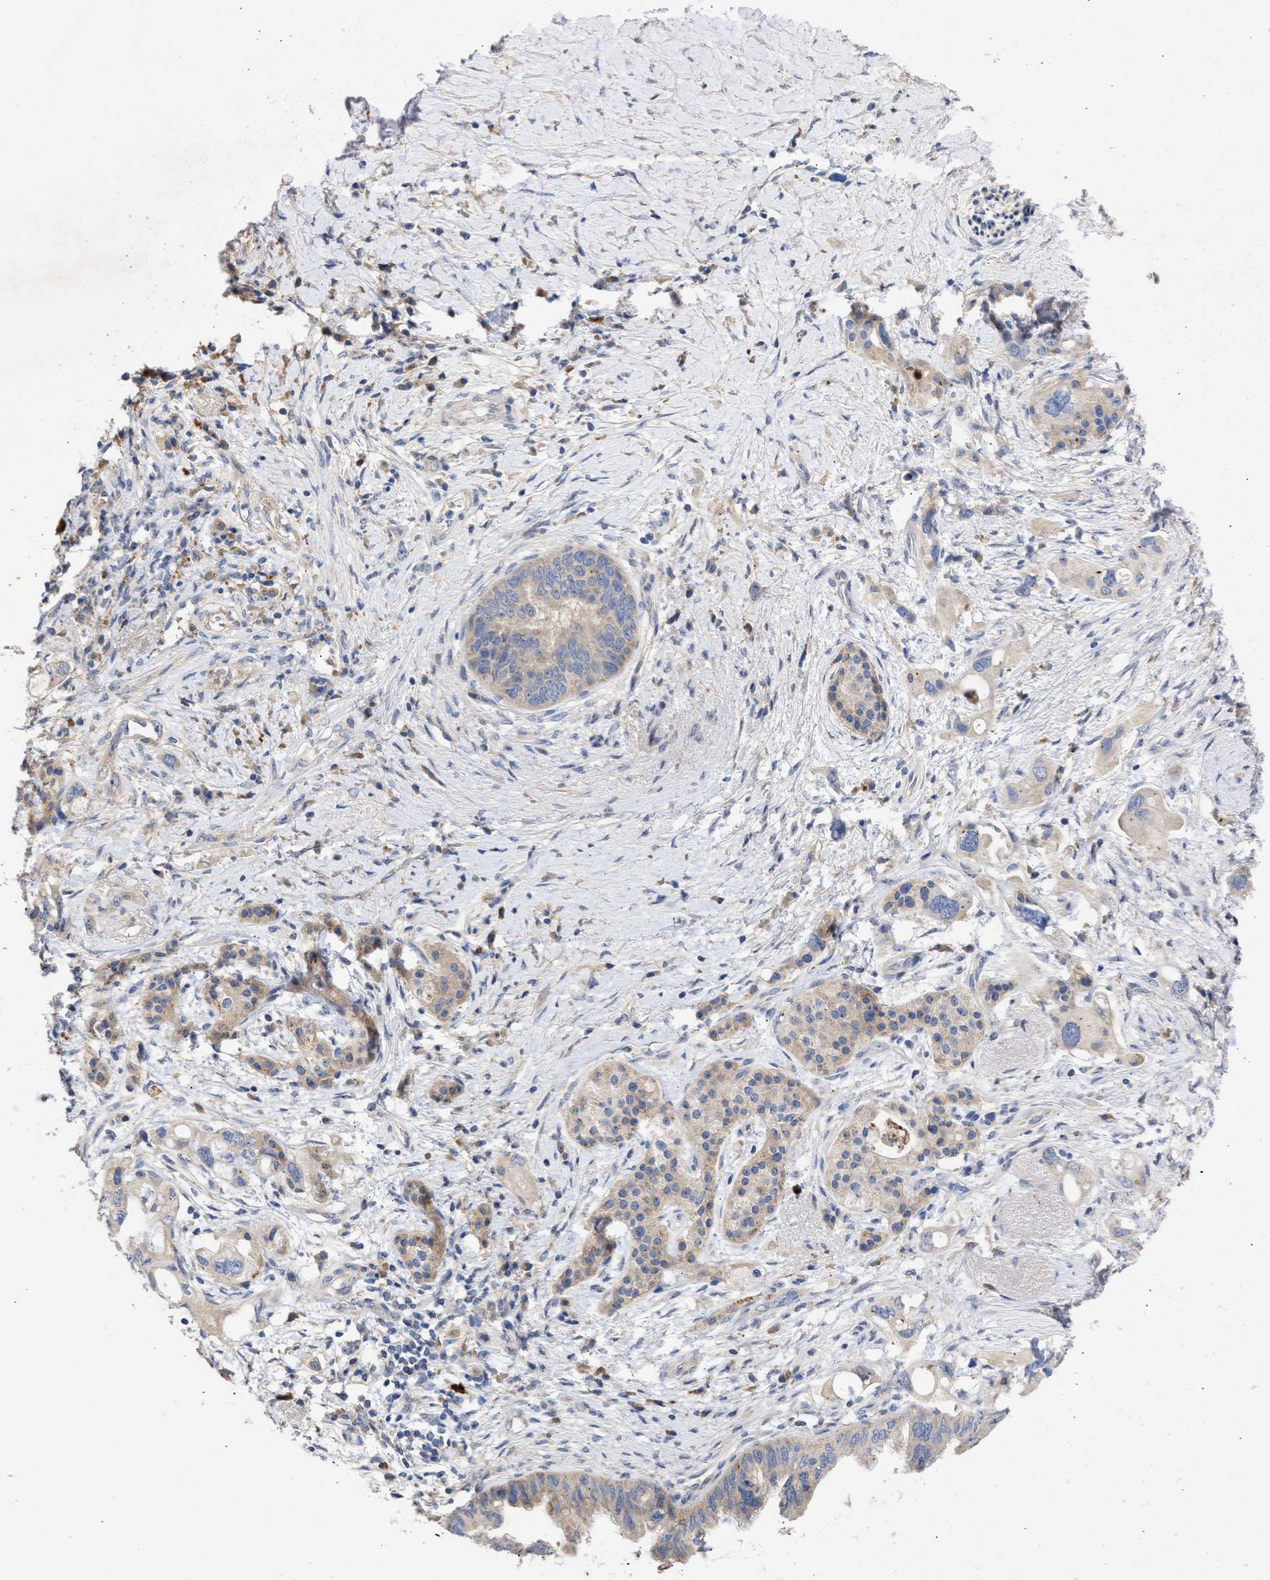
{"staining": {"intensity": "weak", "quantity": "<25%", "location": "cytoplasmic/membranous"}, "tissue": "pancreatic cancer", "cell_type": "Tumor cells", "image_type": "cancer", "snomed": [{"axis": "morphology", "description": "Adenocarcinoma, NOS"}, {"axis": "topography", "description": "Pancreas"}], "caption": "High magnification brightfield microscopy of pancreatic adenocarcinoma stained with DAB (3,3'-diaminobenzidine) (brown) and counterstained with hematoxylin (blue): tumor cells show no significant positivity.", "gene": "ARHGEF4", "patient": {"sex": "female", "age": 56}}